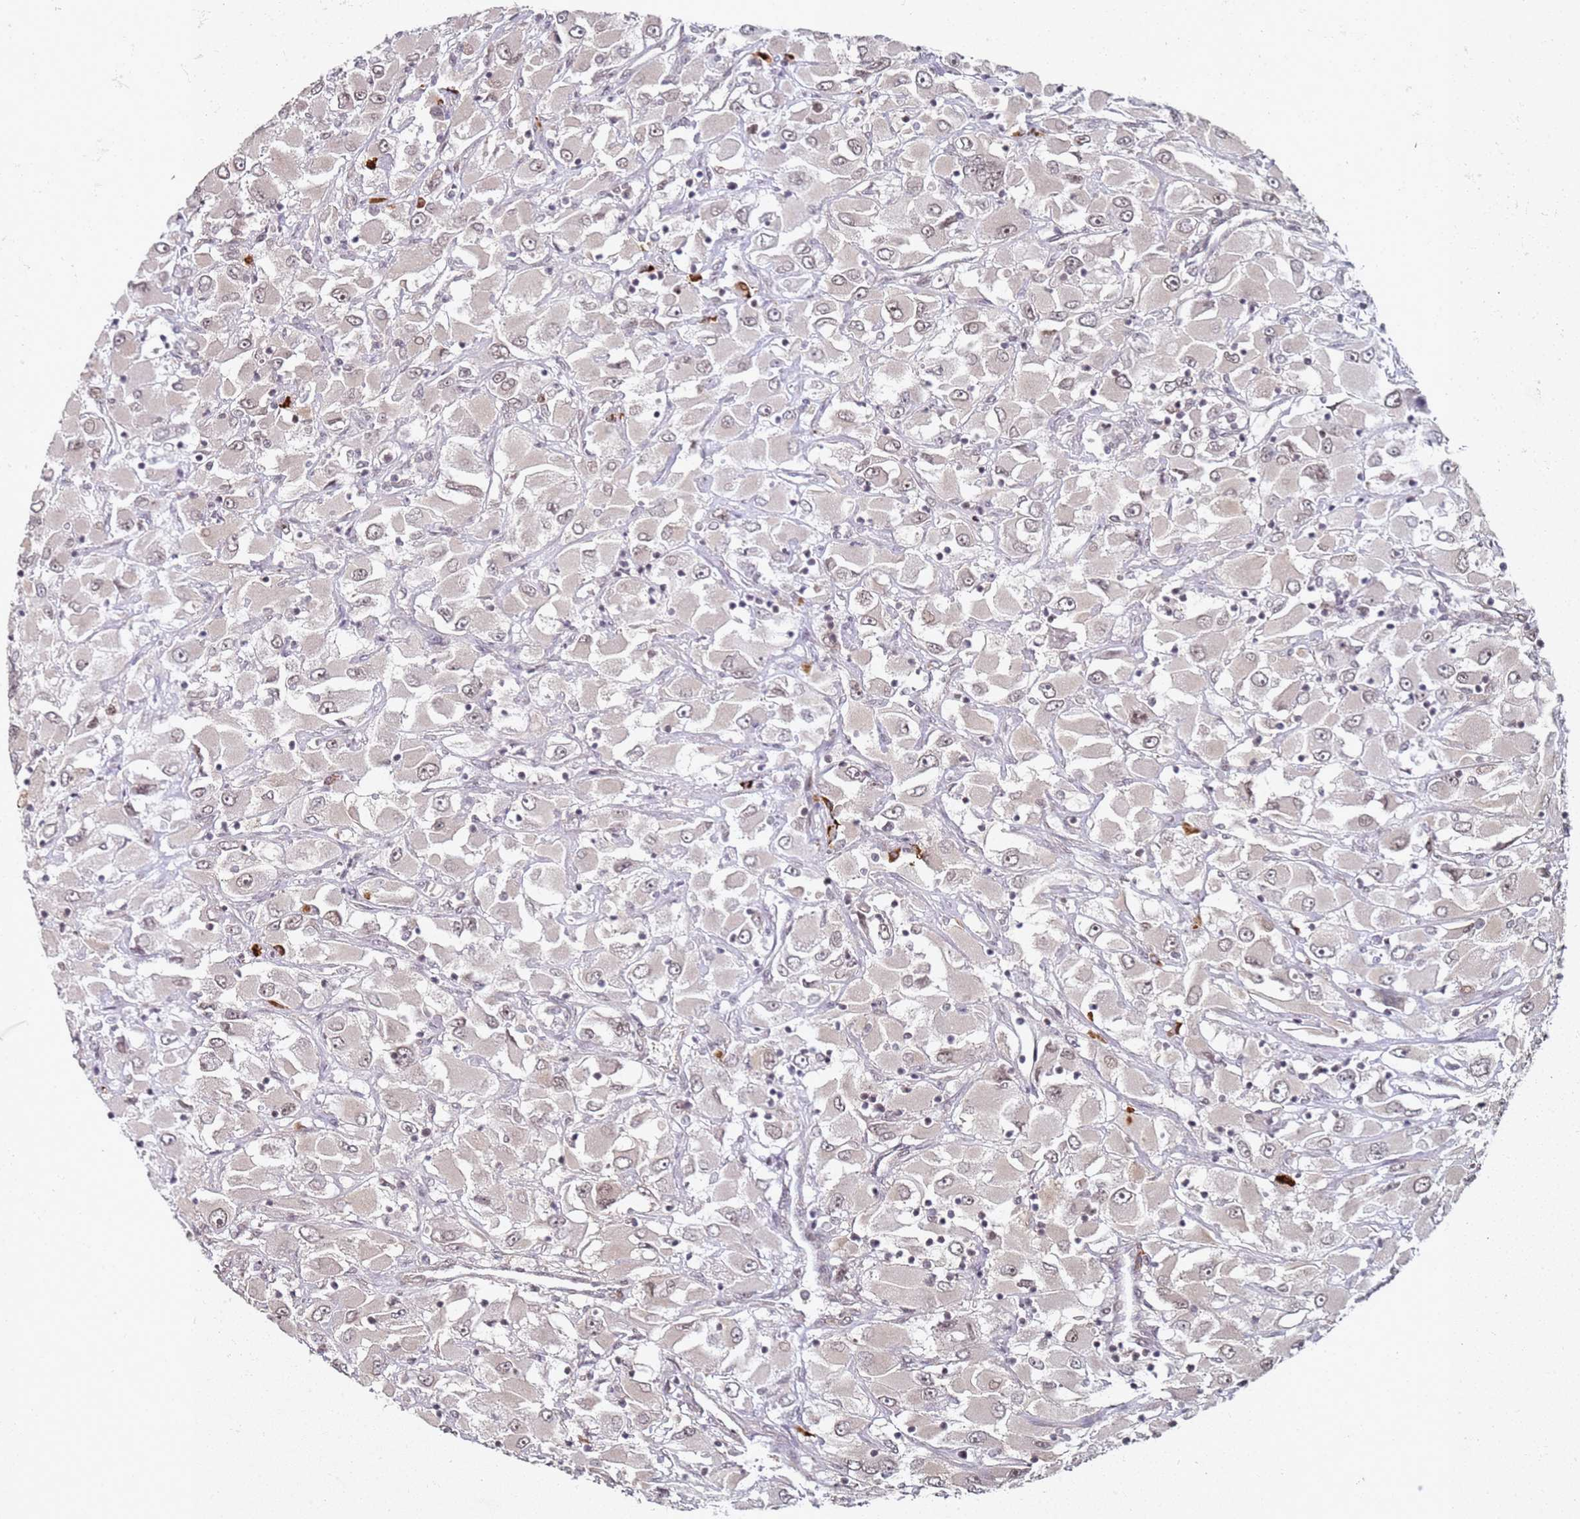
{"staining": {"intensity": "weak", "quantity": ">75%", "location": "nuclear"}, "tissue": "renal cancer", "cell_type": "Tumor cells", "image_type": "cancer", "snomed": [{"axis": "morphology", "description": "Adenocarcinoma, NOS"}, {"axis": "topography", "description": "Kidney"}], "caption": "Weak nuclear protein staining is appreciated in approximately >75% of tumor cells in renal cancer (adenocarcinoma).", "gene": "ATF6B", "patient": {"sex": "female", "age": 52}}